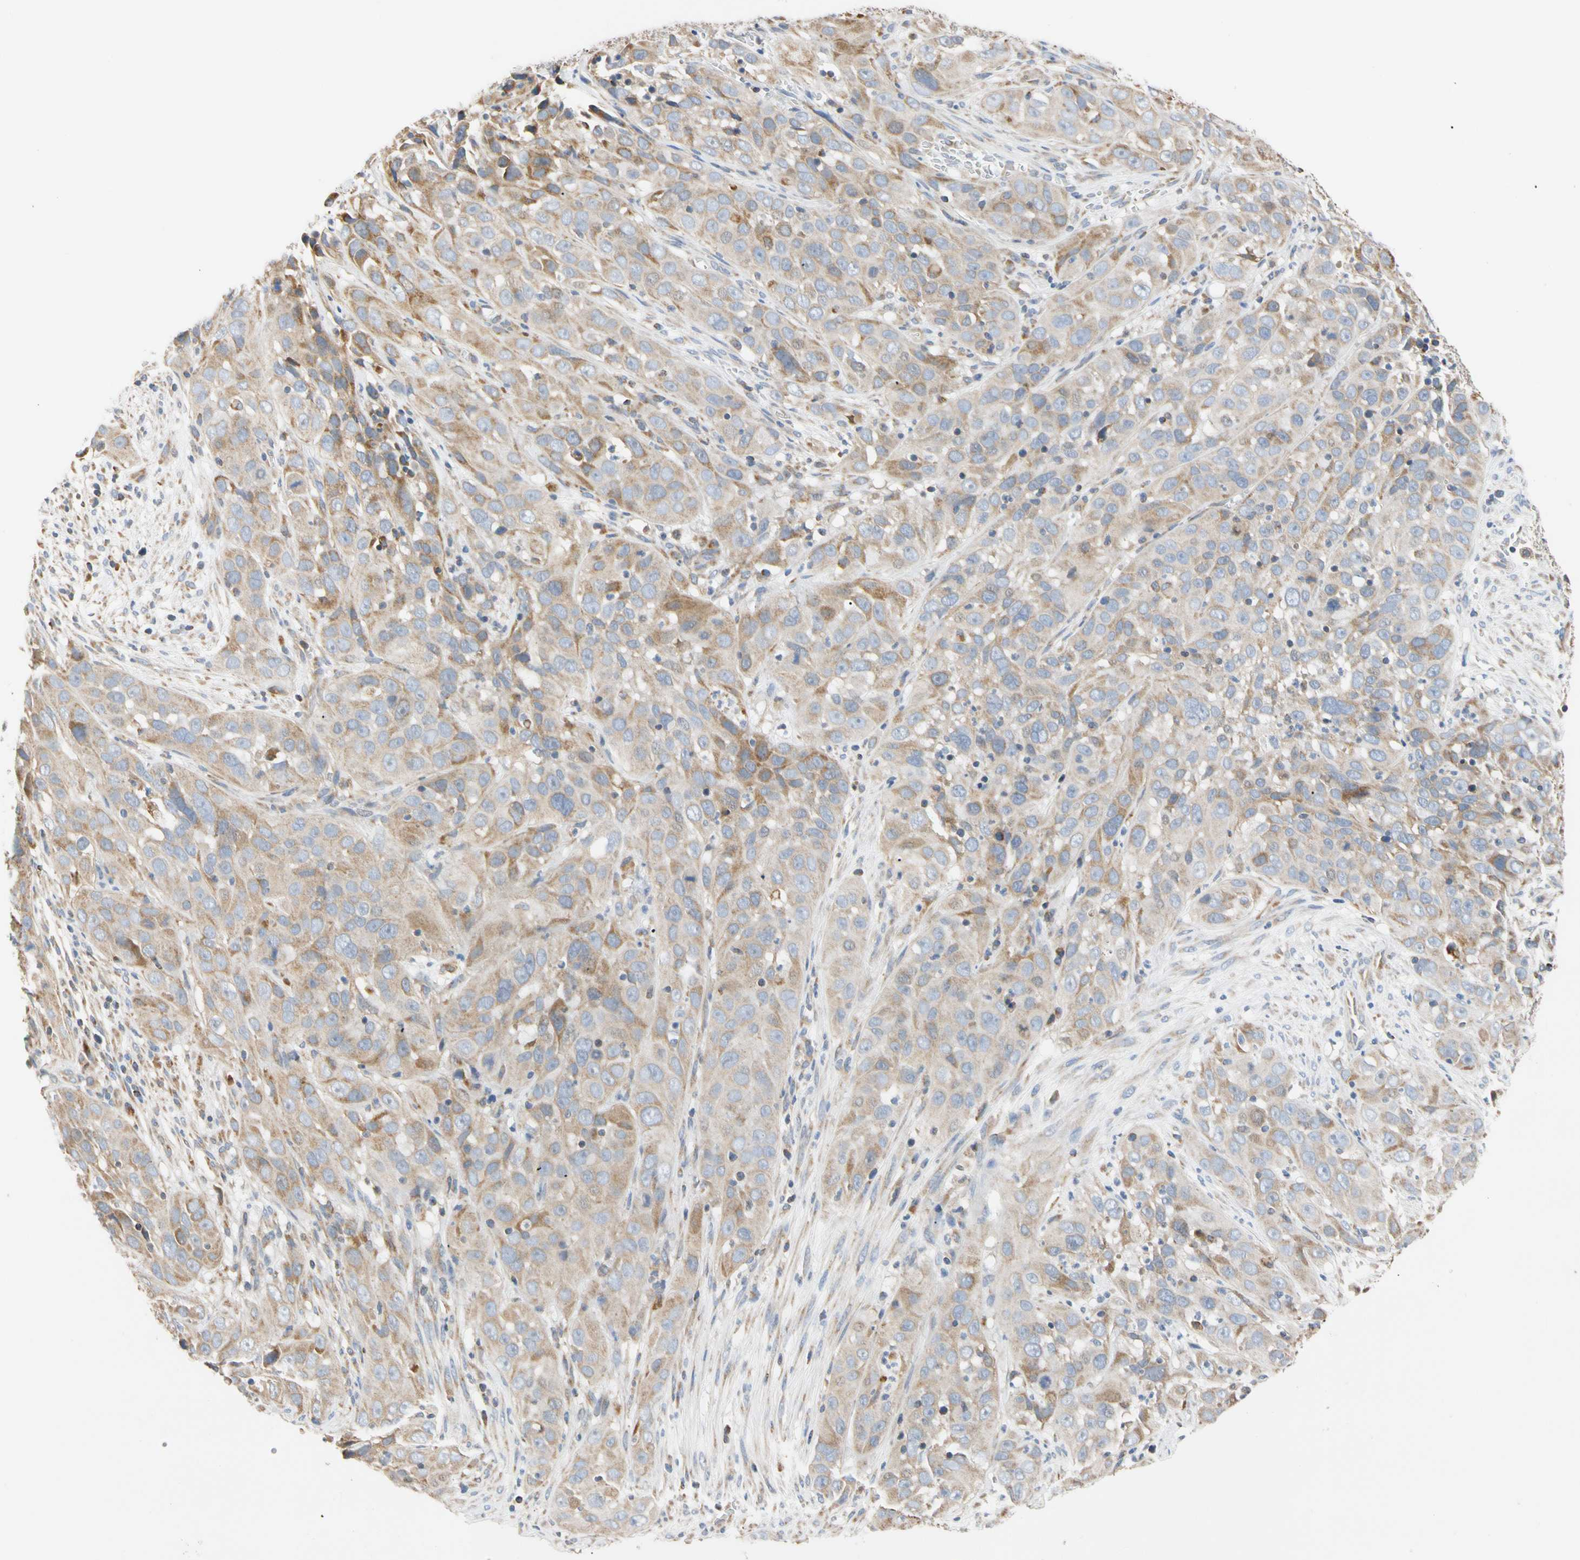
{"staining": {"intensity": "moderate", "quantity": "<25%", "location": "cytoplasmic/membranous"}, "tissue": "cervical cancer", "cell_type": "Tumor cells", "image_type": "cancer", "snomed": [{"axis": "morphology", "description": "Squamous cell carcinoma, NOS"}, {"axis": "topography", "description": "Cervix"}], "caption": "An image of human cervical cancer (squamous cell carcinoma) stained for a protein reveals moderate cytoplasmic/membranous brown staining in tumor cells. (Brightfield microscopy of DAB IHC at high magnification).", "gene": "PLGRKT", "patient": {"sex": "female", "age": 32}}